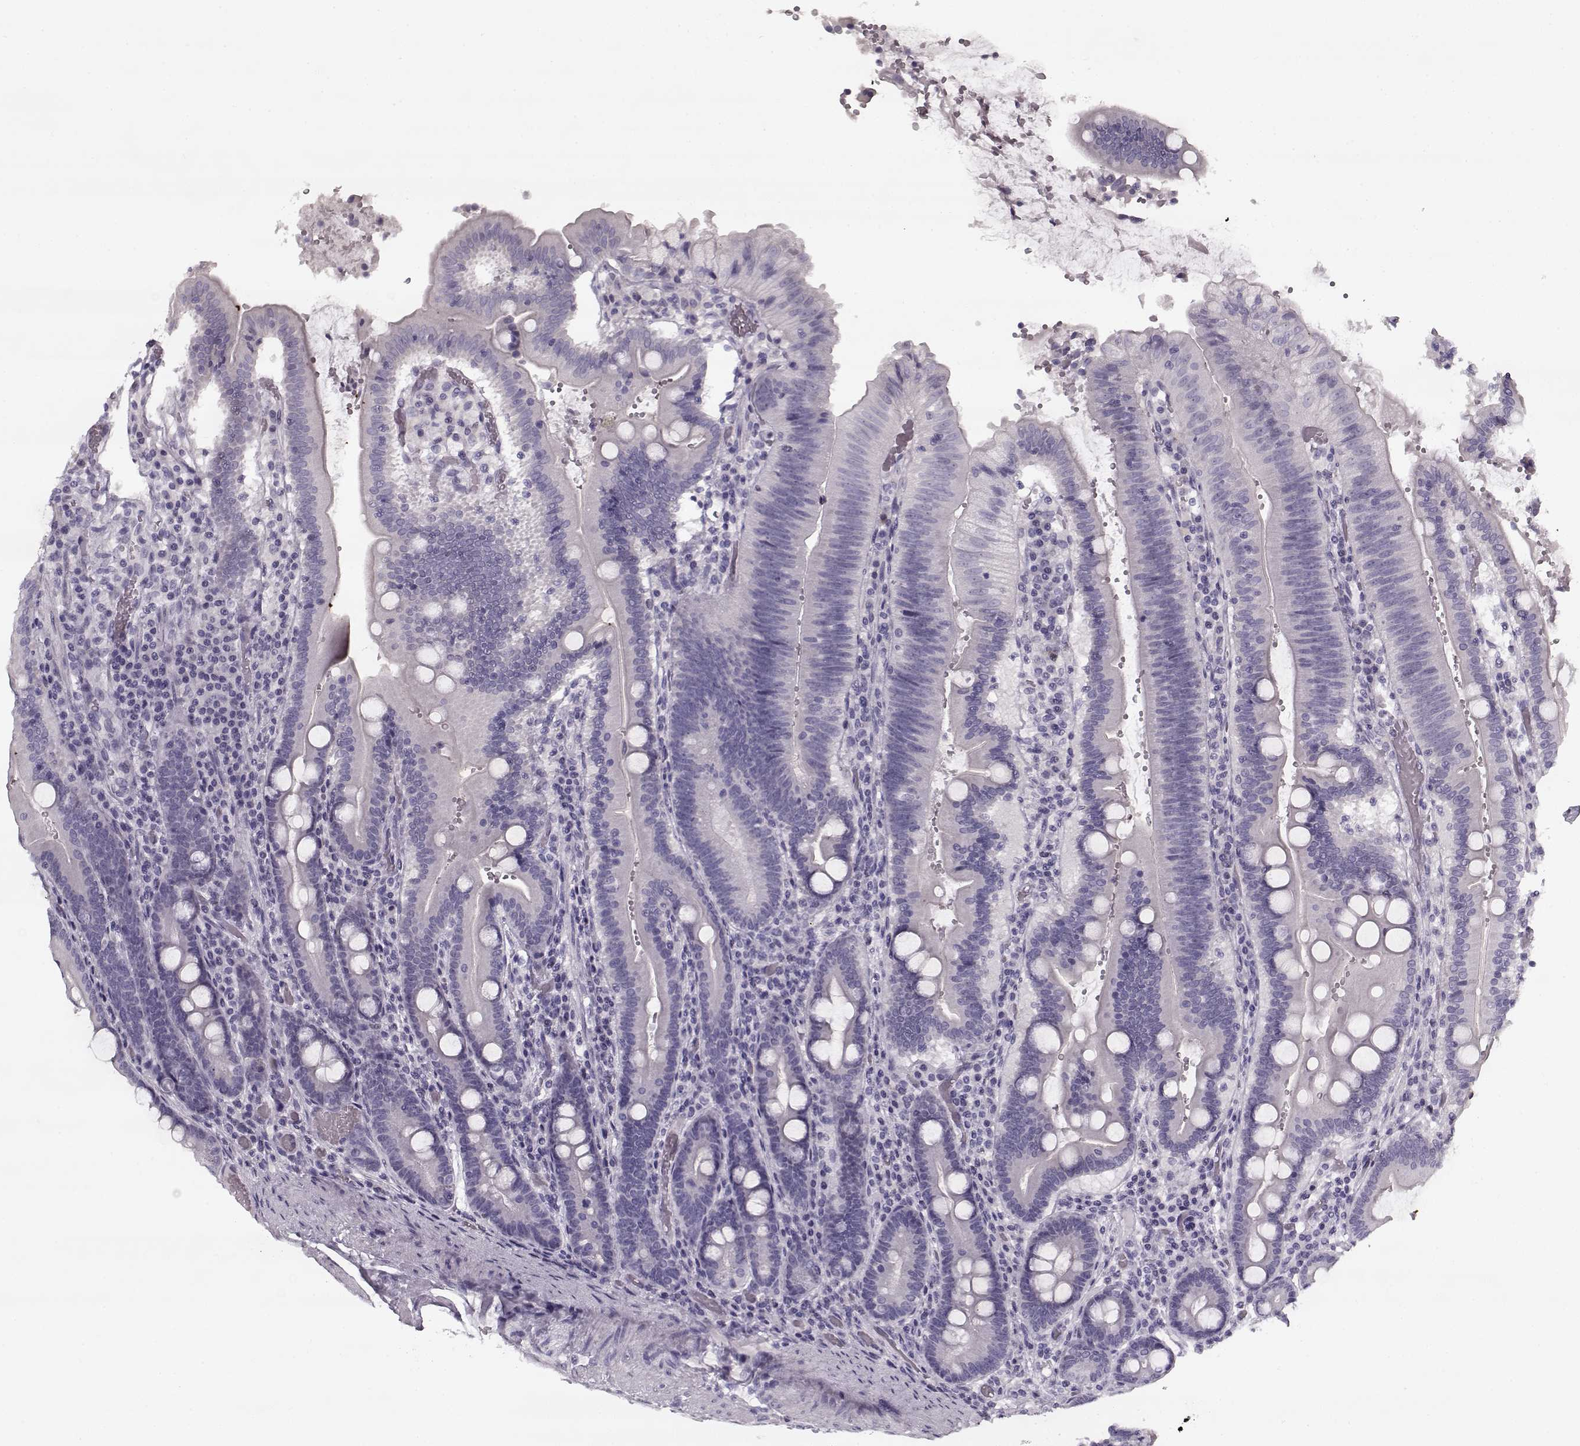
{"staining": {"intensity": "negative", "quantity": "none", "location": "none"}, "tissue": "duodenum", "cell_type": "Glandular cells", "image_type": "normal", "snomed": [{"axis": "morphology", "description": "Normal tissue, NOS"}, {"axis": "topography", "description": "Duodenum"}], "caption": "The IHC histopathology image has no significant staining in glandular cells of duodenum.", "gene": "PNMT", "patient": {"sex": "female", "age": 62}}